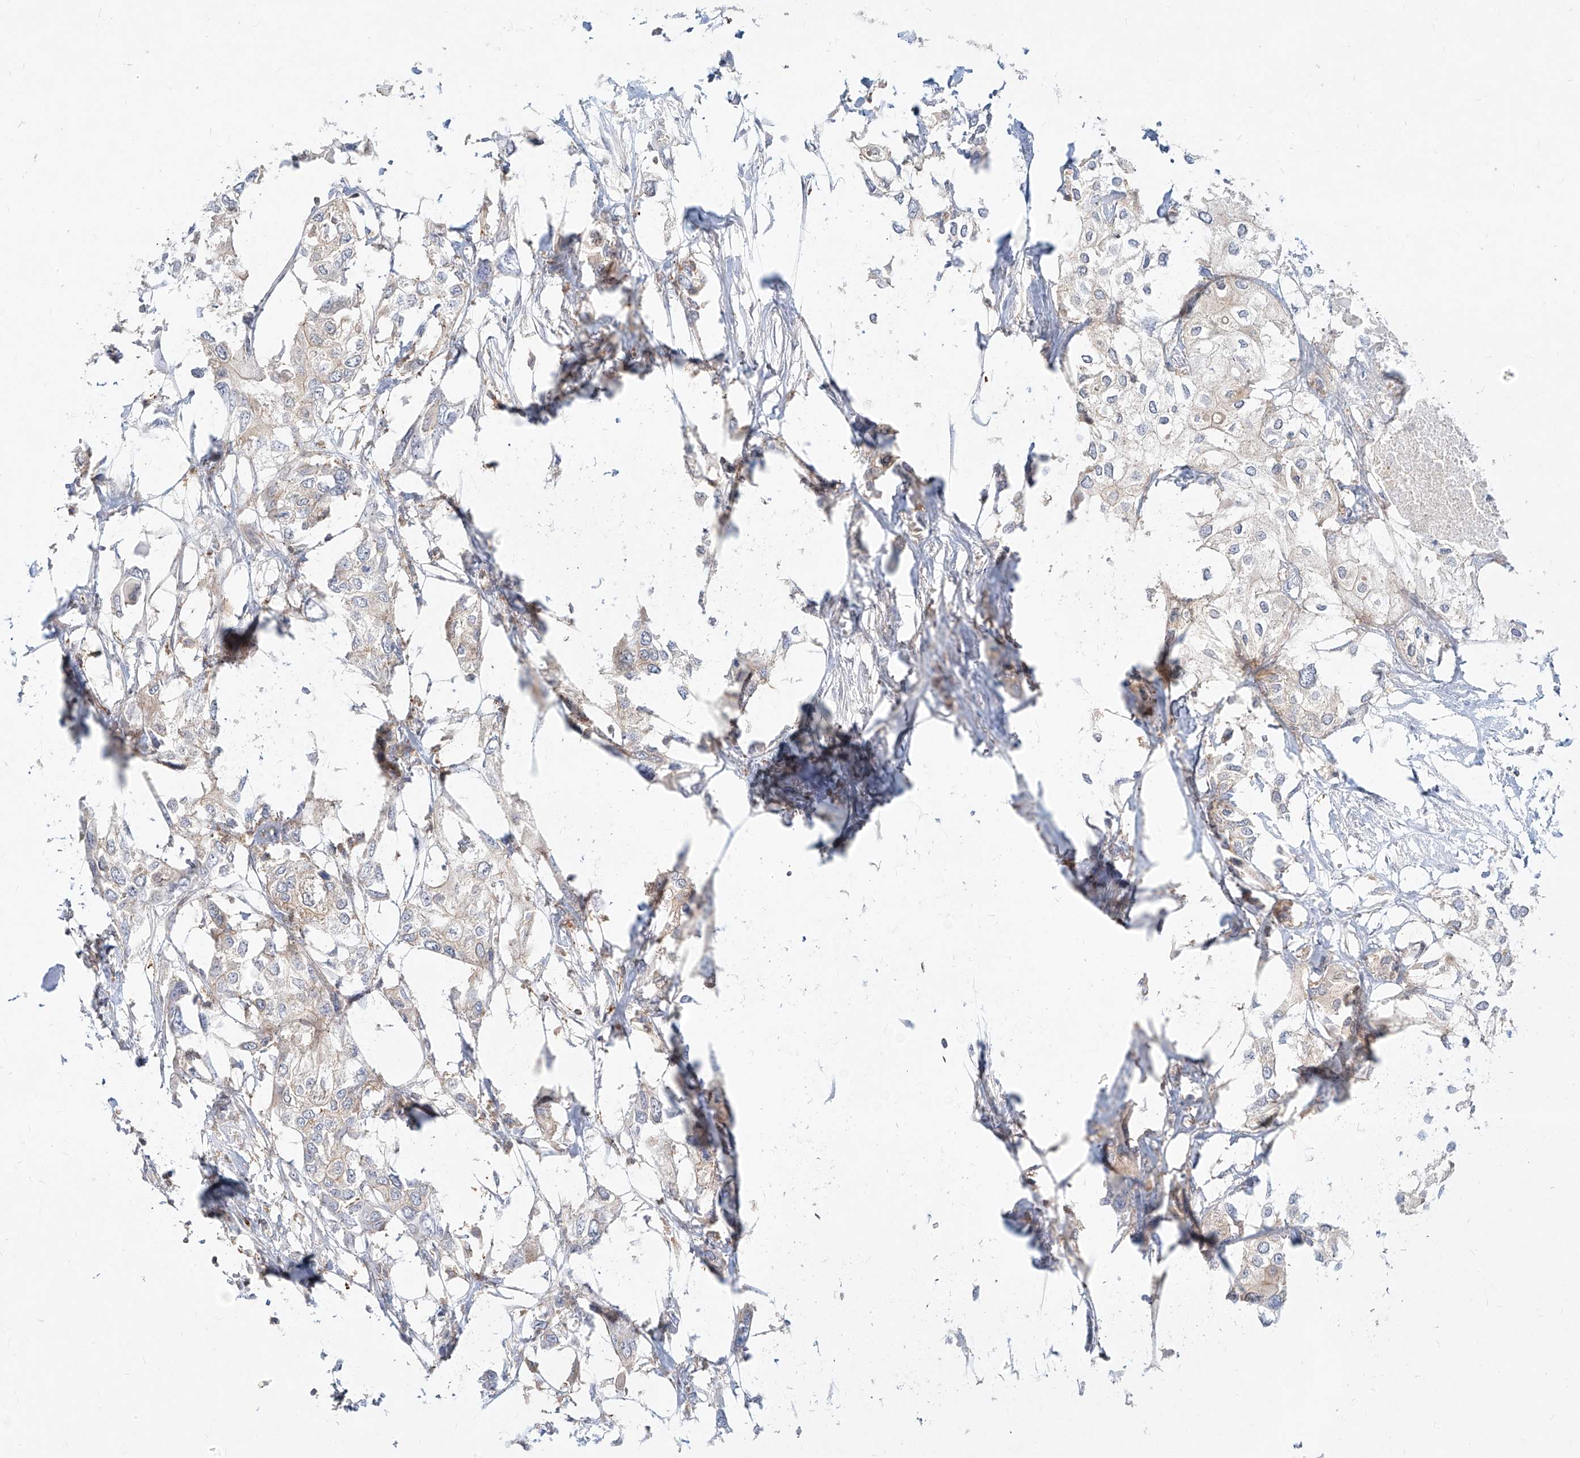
{"staining": {"intensity": "weak", "quantity": "25%-75%", "location": "cytoplasmic/membranous"}, "tissue": "urothelial cancer", "cell_type": "Tumor cells", "image_type": "cancer", "snomed": [{"axis": "morphology", "description": "Urothelial carcinoma, High grade"}, {"axis": "topography", "description": "Urinary bladder"}], "caption": "DAB (3,3'-diaminobenzidine) immunohistochemical staining of human urothelial cancer shows weak cytoplasmic/membranous protein staining in about 25%-75% of tumor cells.", "gene": "SLC2A12", "patient": {"sex": "male", "age": 64}}